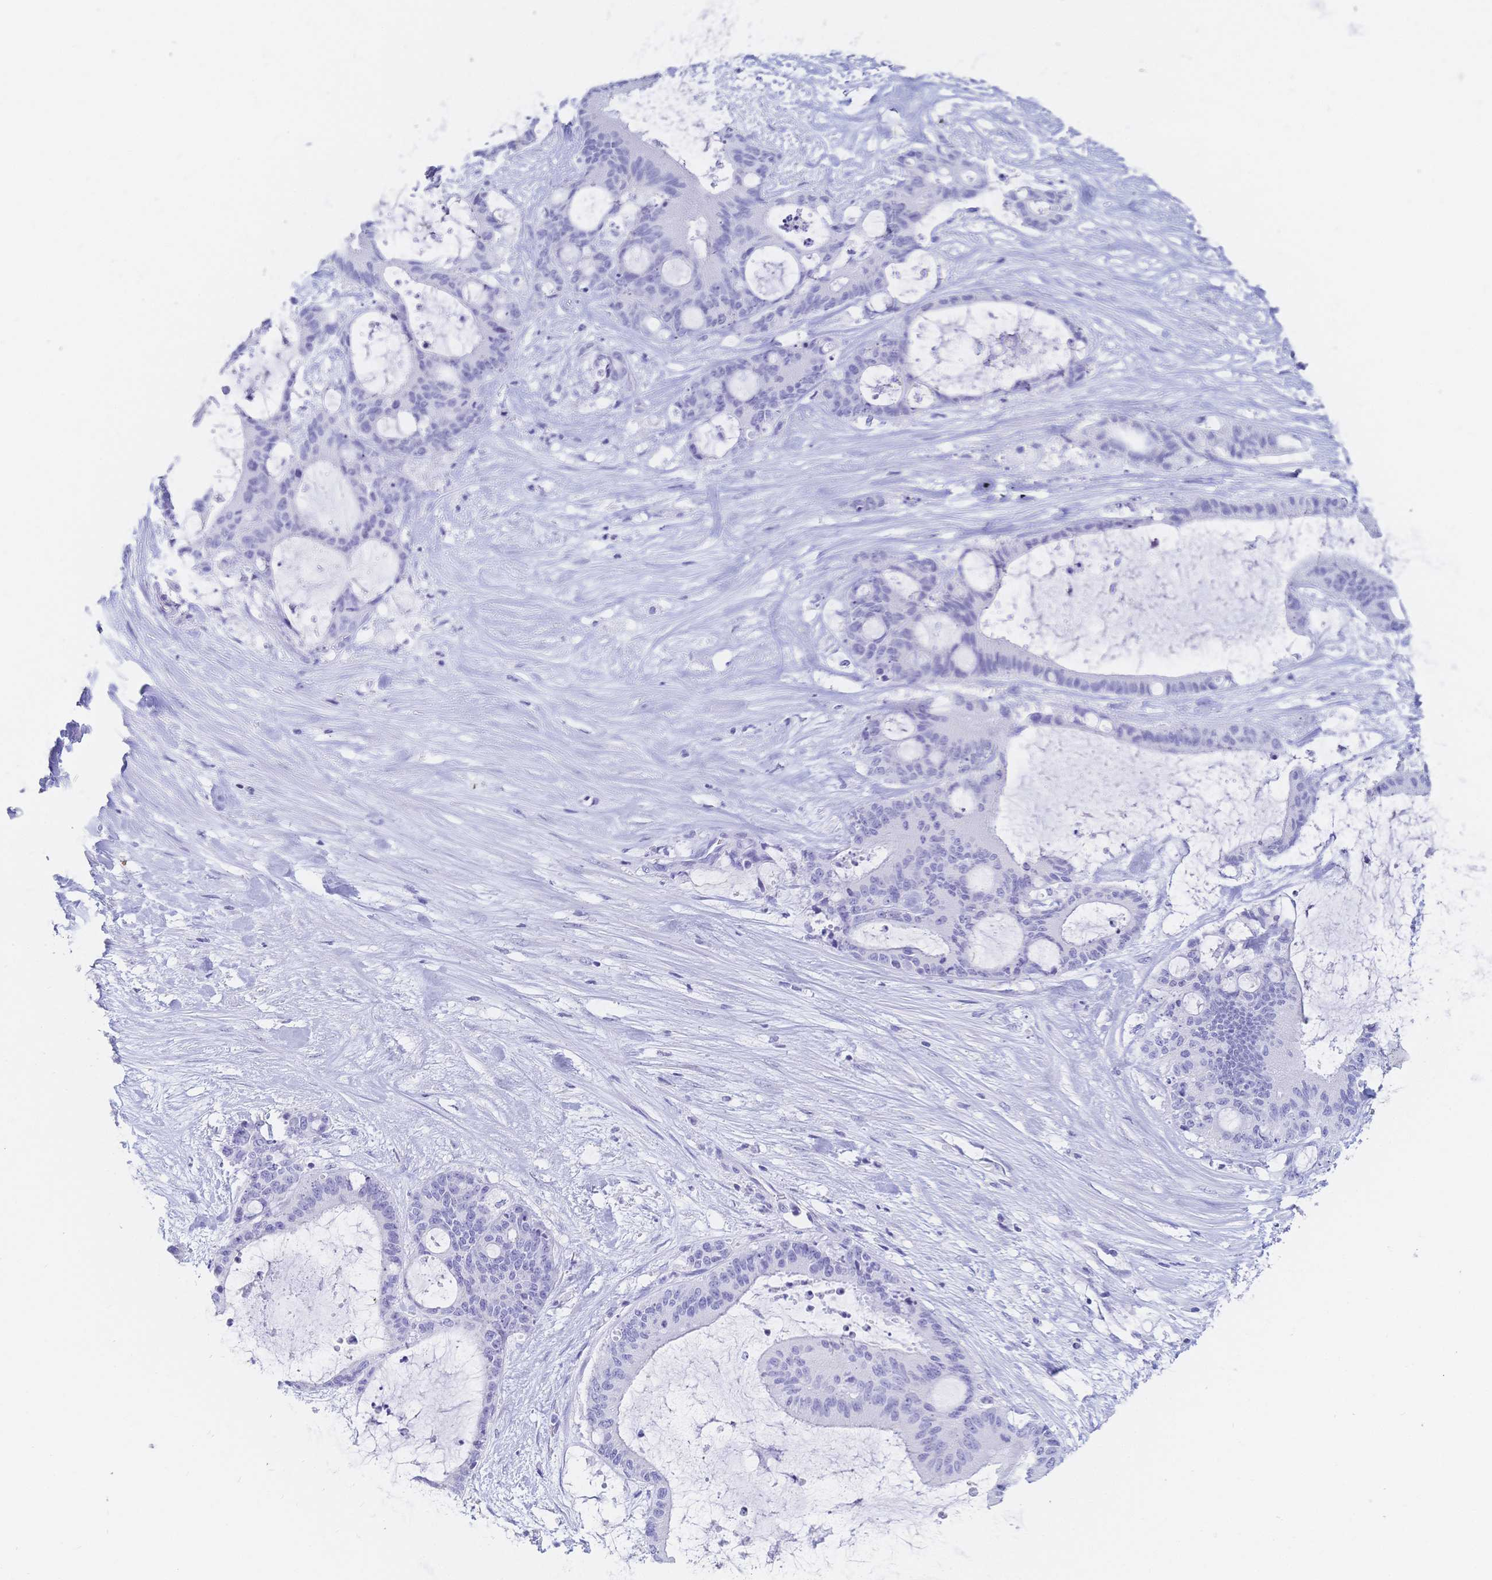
{"staining": {"intensity": "negative", "quantity": "none", "location": "none"}, "tissue": "liver cancer", "cell_type": "Tumor cells", "image_type": "cancer", "snomed": [{"axis": "morphology", "description": "Normal tissue, NOS"}, {"axis": "morphology", "description": "Cholangiocarcinoma"}, {"axis": "topography", "description": "Liver"}, {"axis": "topography", "description": "Peripheral nerve tissue"}], "caption": "Image shows no significant protein staining in tumor cells of liver cholangiocarcinoma.", "gene": "MEP1B", "patient": {"sex": "female", "age": 73}}